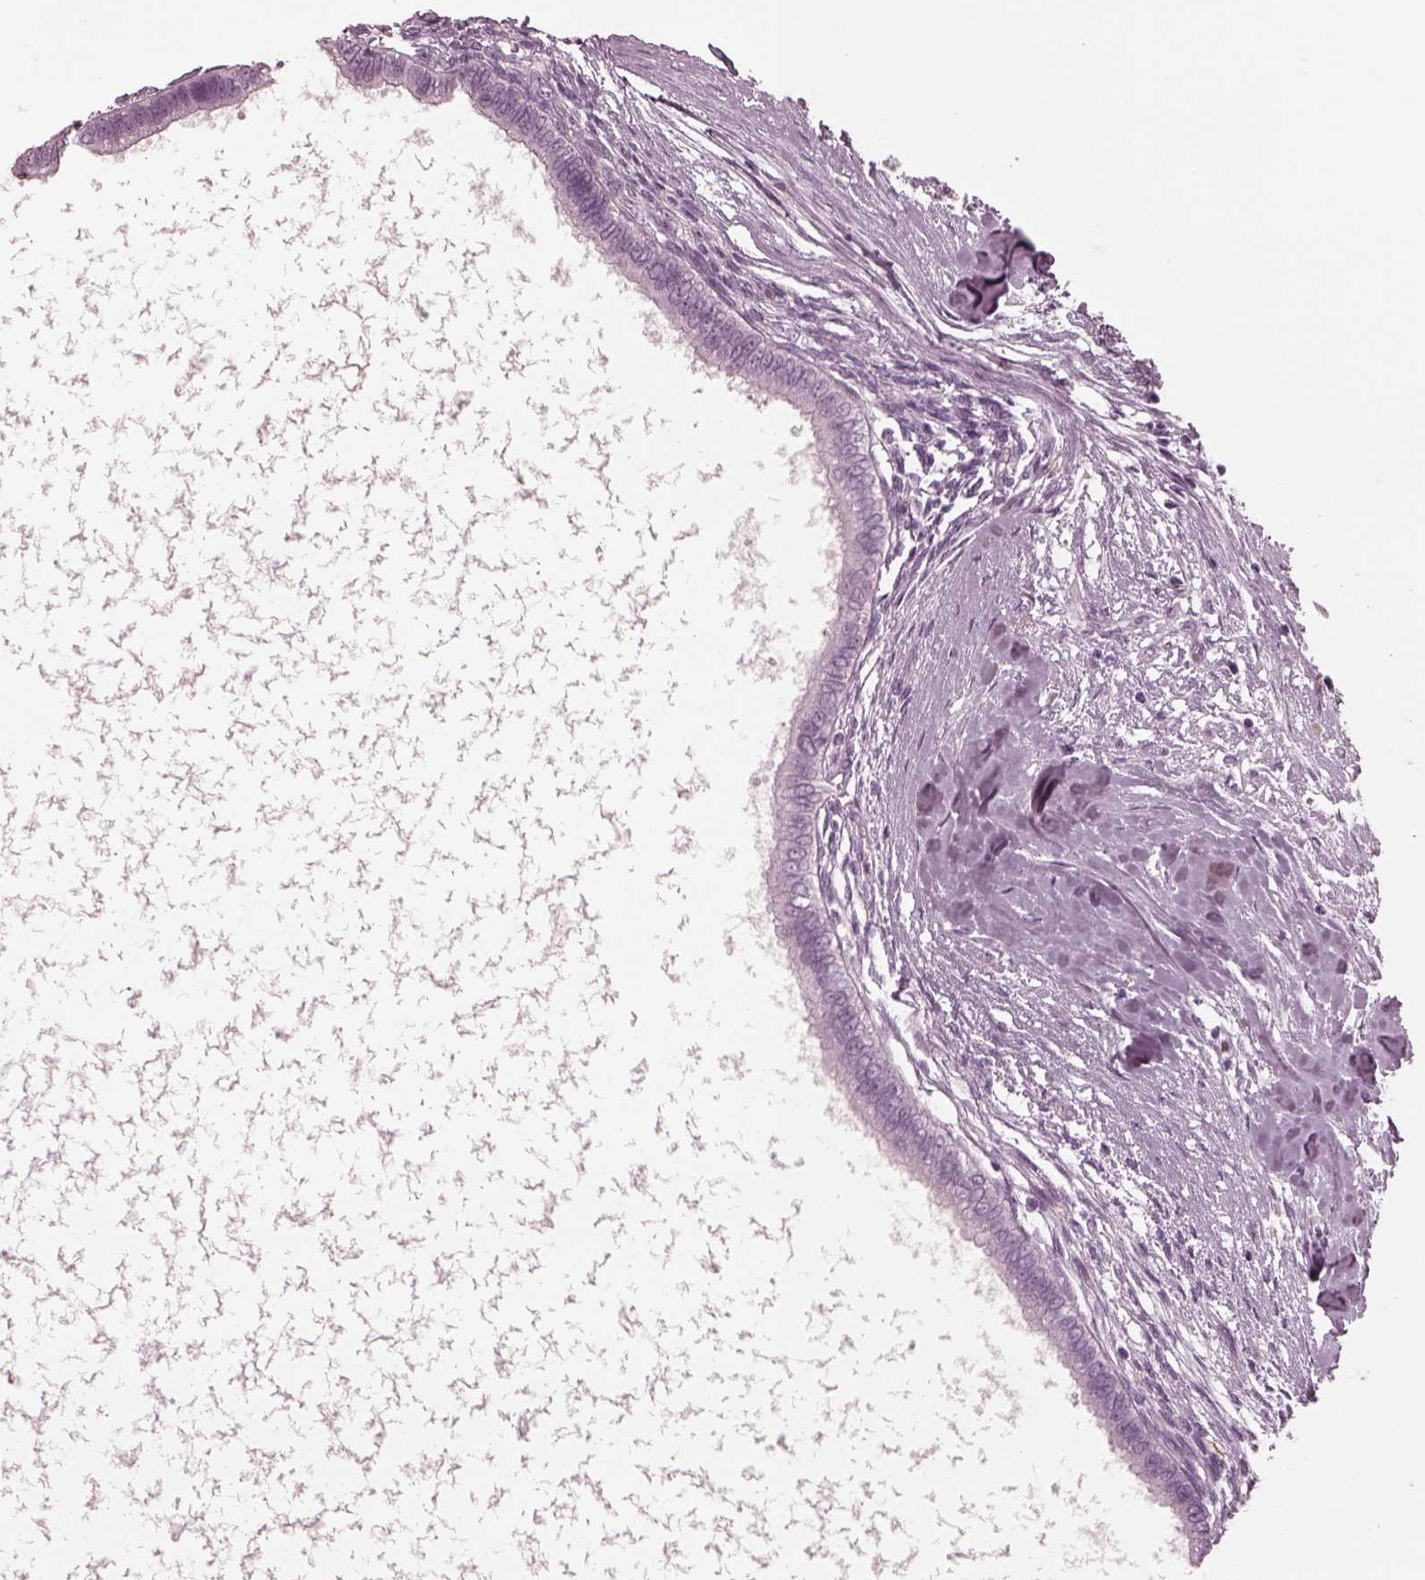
{"staining": {"intensity": "negative", "quantity": "none", "location": "none"}, "tissue": "testis cancer", "cell_type": "Tumor cells", "image_type": "cancer", "snomed": [{"axis": "morphology", "description": "Carcinoma, Embryonal, NOS"}, {"axis": "topography", "description": "Testis"}], "caption": "Immunohistochemistry (IHC) of embryonal carcinoma (testis) reveals no expression in tumor cells.", "gene": "GRM6", "patient": {"sex": "male", "age": 37}}